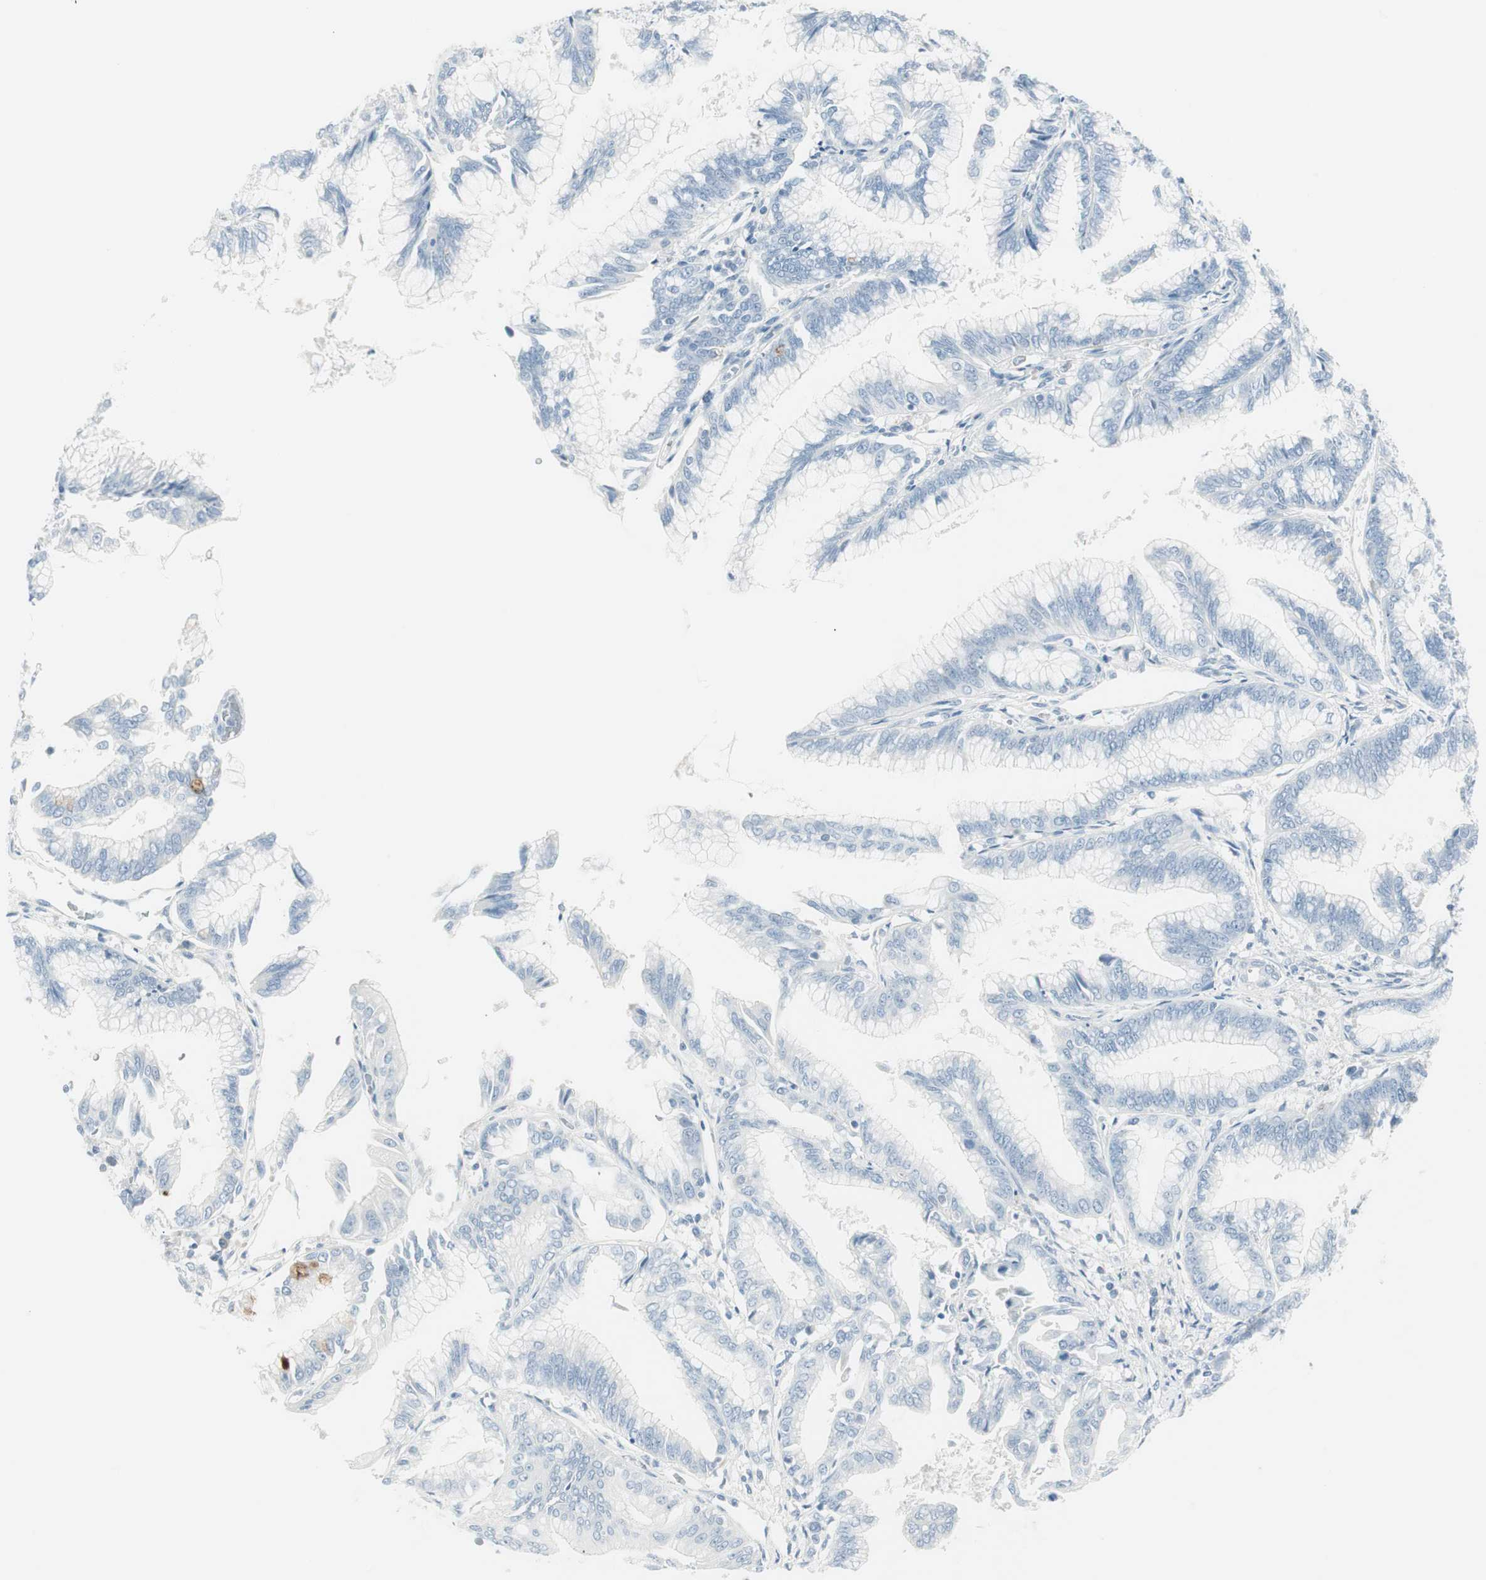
{"staining": {"intensity": "negative", "quantity": "none", "location": "none"}, "tissue": "pancreatic cancer", "cell_type": "Tumor cells", "image_type": "cancer", "snomed": [{"axis": "morphology", "description": "Adenocarcinoma, NOS"}, {"axis": "topography", "description": "Pancreas"}], "caption": "Immunohistochemistry micrograph of human pancreatic adenocarcinoma stained for a protein (brown), which reveals no positivity in tumor cells.", "gene": "ITLN2", "patient": {"sex": "female", "age": 64}}